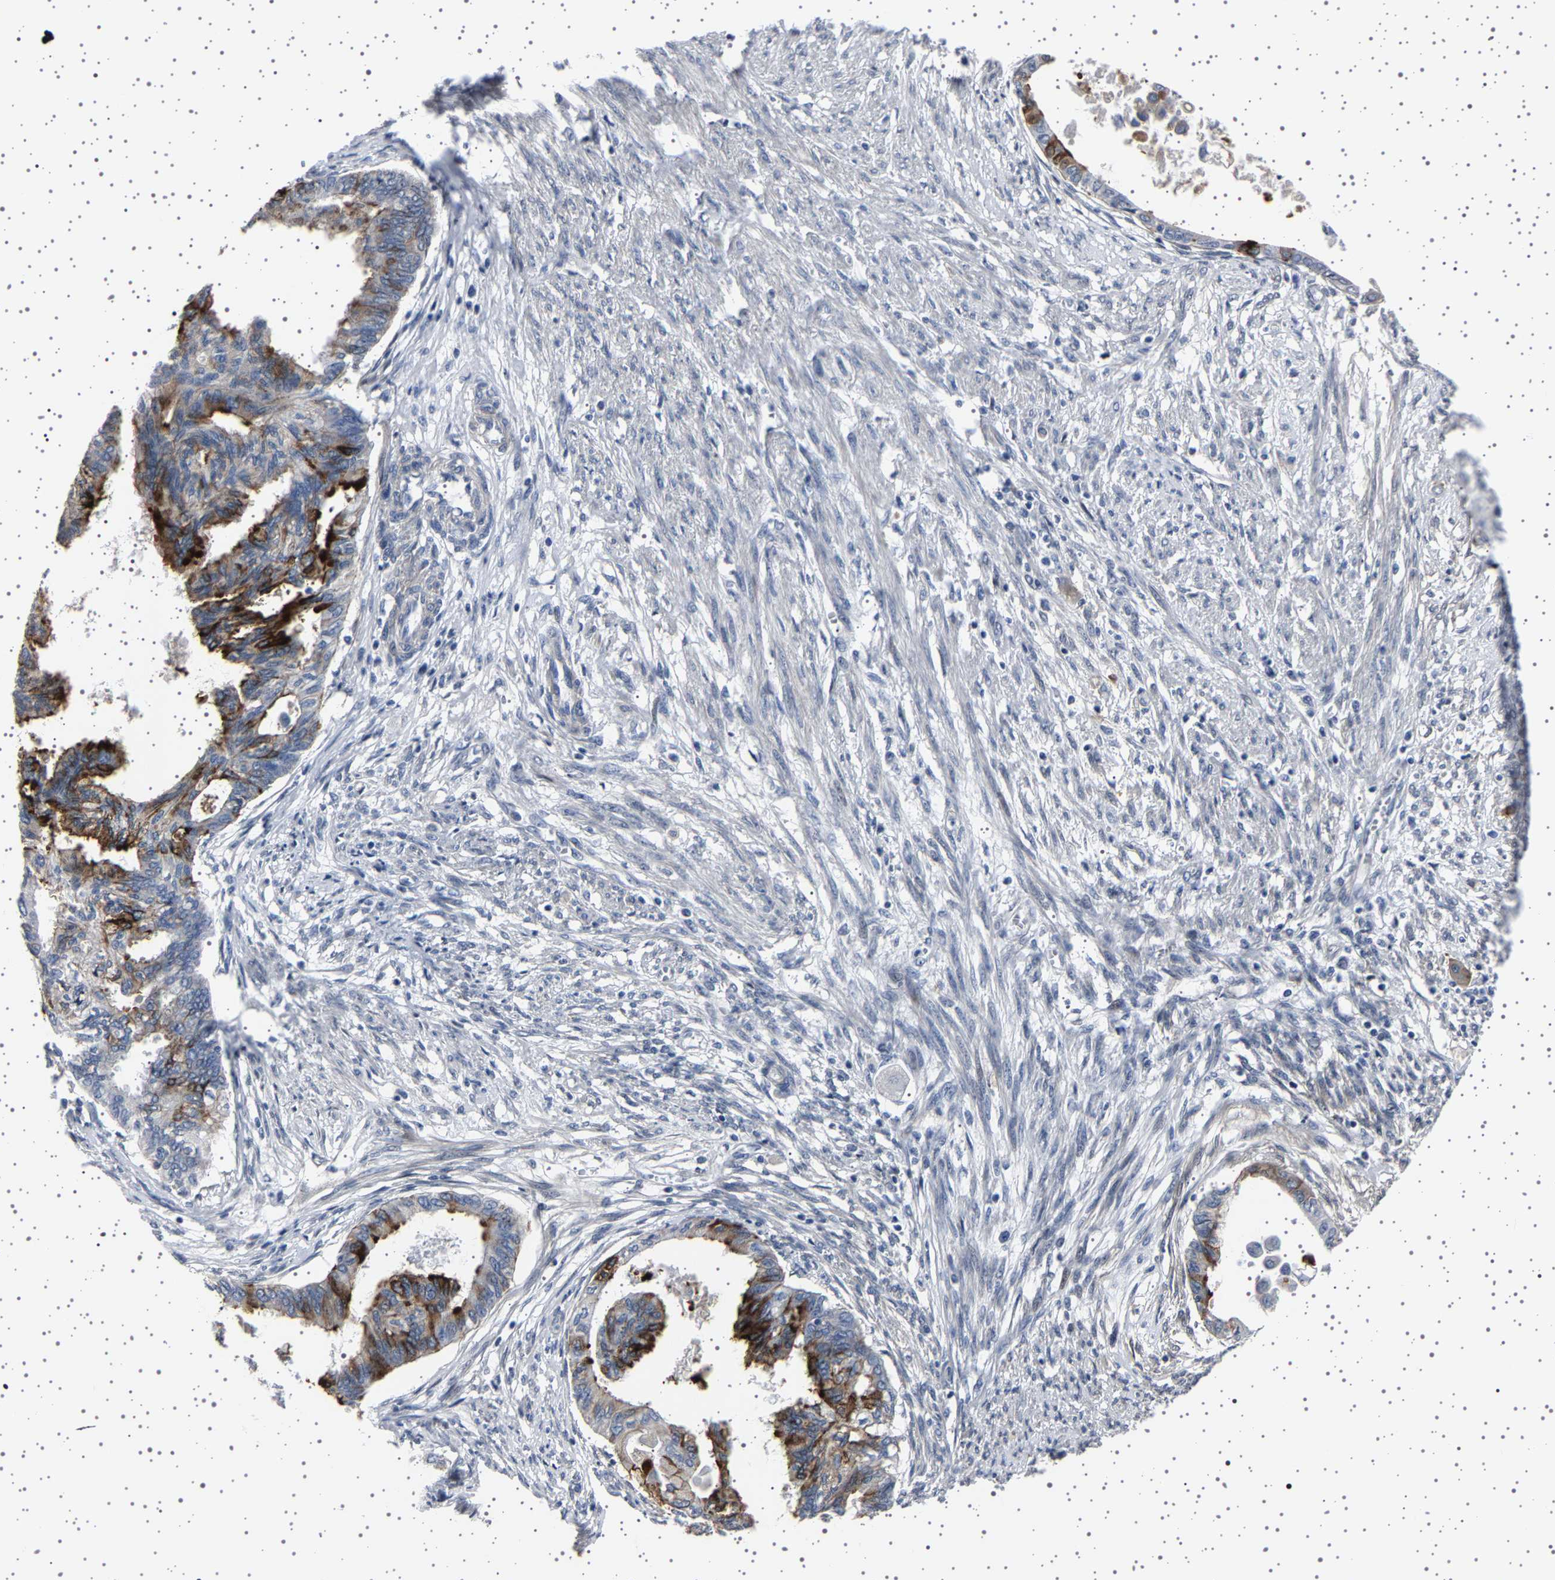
{"staining": {"intensity": "moderate", "quantity": "25%-75%", "location": "cytoplasmic/membranous"}, "tissue": "cervical cancer", "cell_type": "Tumor cells", "image_type": "cancer", "snomed": [{"axis": "morphology", "description": "Normal tissue, NOS"}, {"axis": "morphology", "description": "Adenocarcinoma, NOS"}, {"axis": "topography", "description": "Cervix"}, {"axis": "topography", "description": "Endometrium"}], "caption": "The image displays staining of cervical cancer, revealing moderate cytoplasmic/membranous protein positivity (brown color) within tumor cells. (brown staining indicates protein expression, while blue staining denotes nuclei).", "gene": "PAK5", "patient": {"sex": "female", "age": 86}}